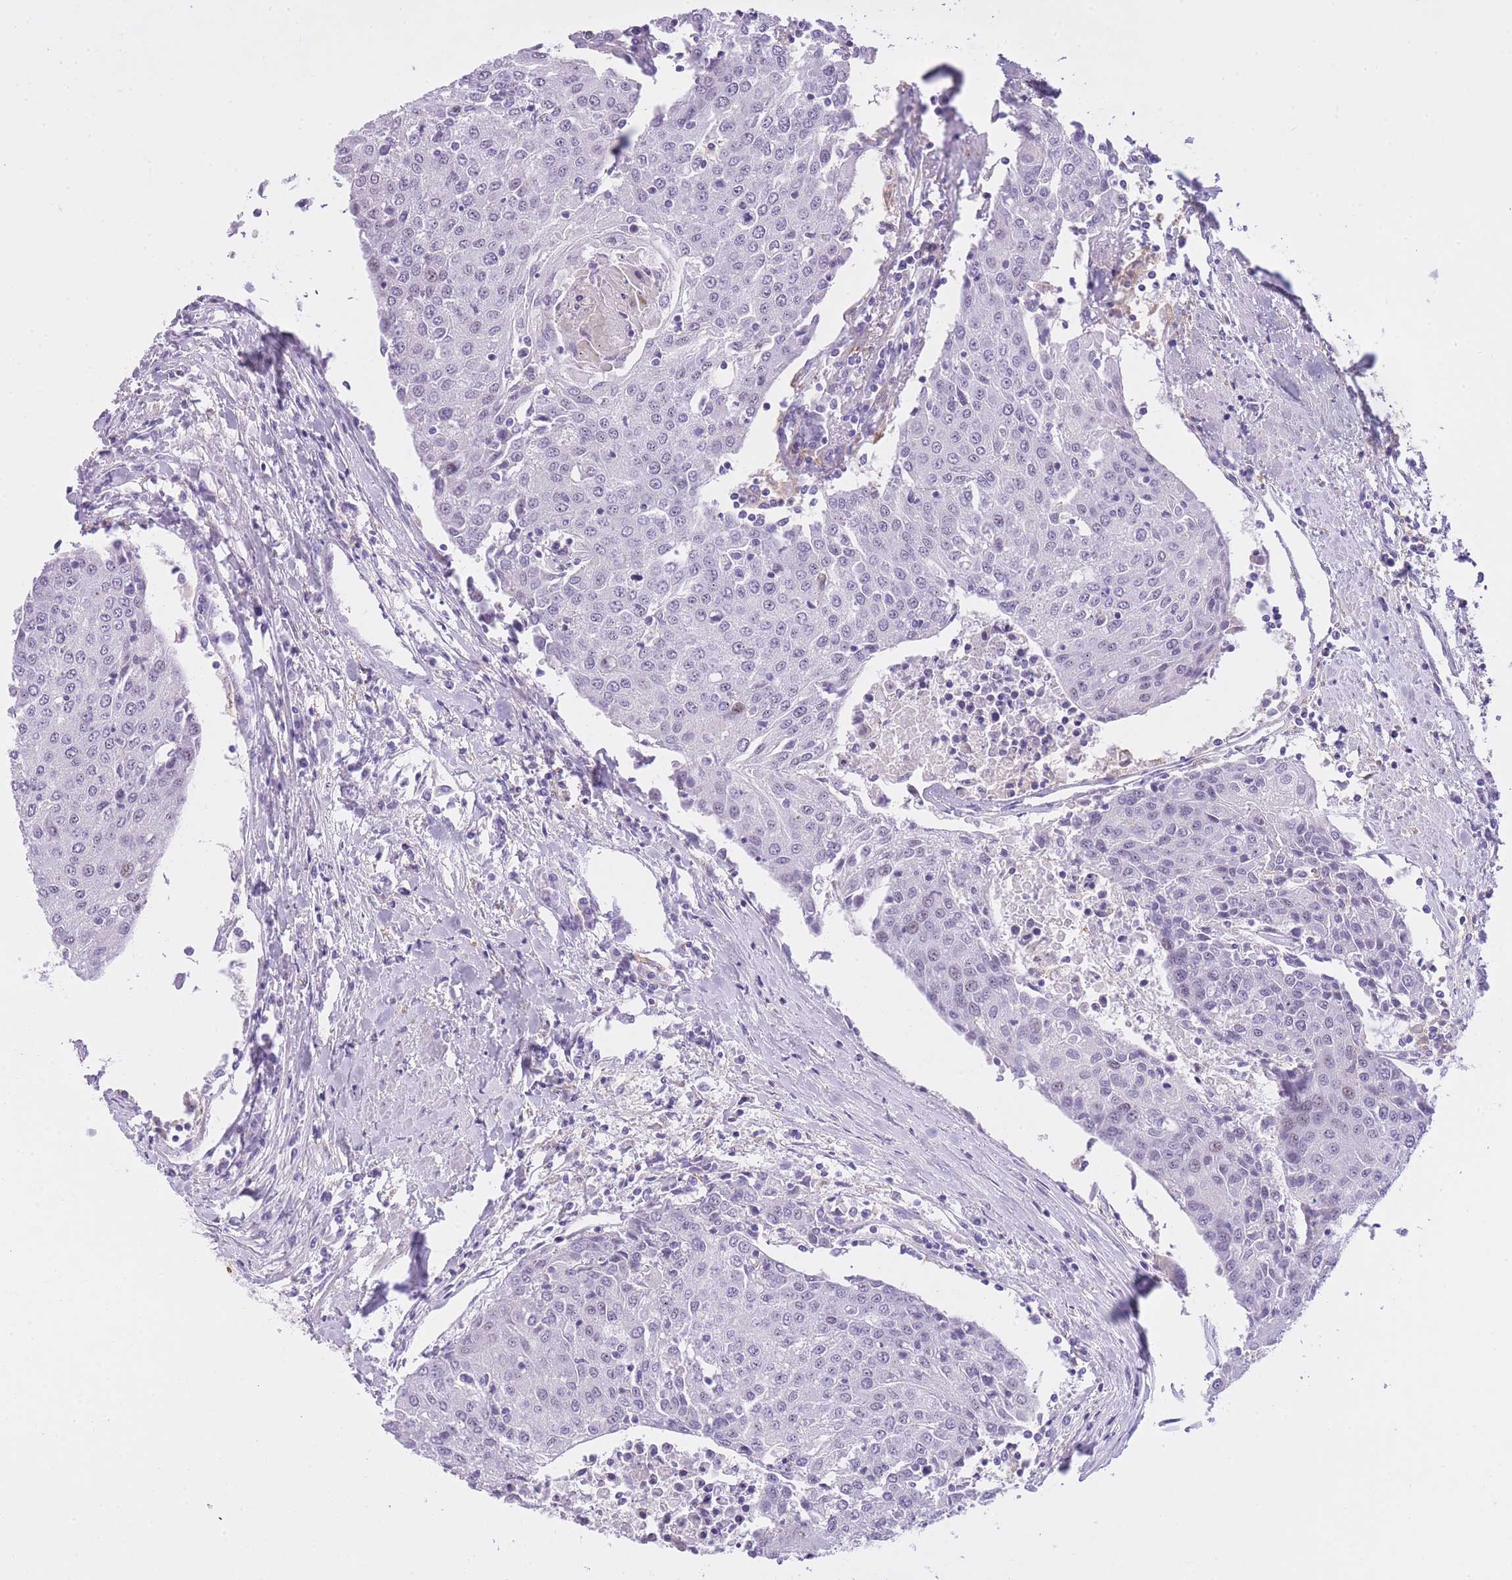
{"staining": {"intensity": "negative", "quantity": "none", "location": "none"}, "tissue": "urothelial cancer", "cell_type": "Tumor cells", "image_type": "cancer", "snomed": [{"axis": "morphology", "description": "Urothelial carcinoma, High grade"}, {"axis": "topography", "description": "Urinary bladder"}], "caption": "Immunohistochemistry histopathology image of human urothelial cancer stained for a protein (brown), which demonstrates no positivity in tumor cells.", "gene": "RADX", "patient": {"sex": "female", "age": 85}}